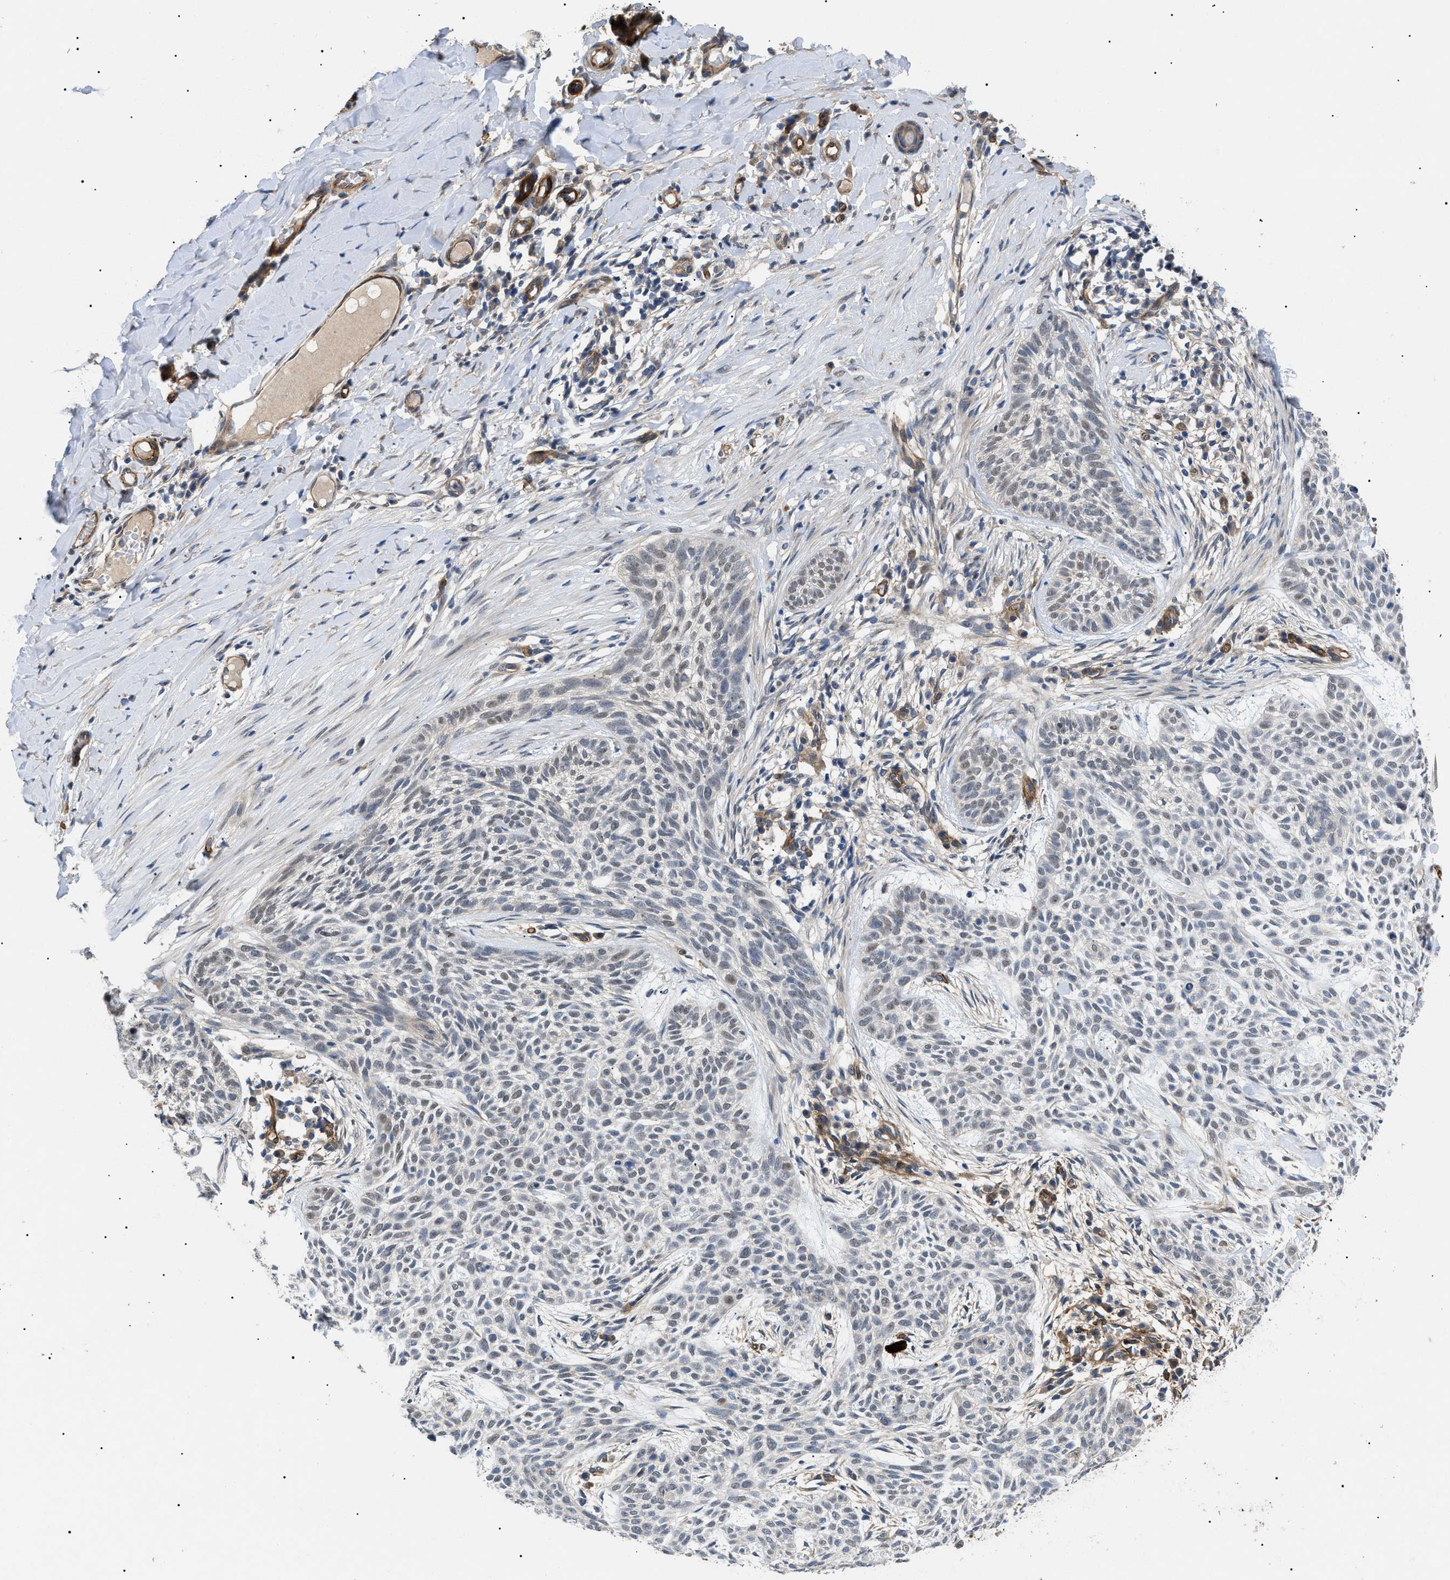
{"staining": {"intensity": "negative", "quantity": "none", "location": "none"}, "tissue": "skin cancer", "cell_type": "Tumor cells", "image_type": "cancer", "snomed": [{"axis": "morphology", "description": "Basal cell carcinoma"}, {"axis": "topography", "description": "Skin"}], "caption": "IHC photomicrograph of human skin cancer (basal cell carcinoma) stained for a protein (brown), which demonstrates no positivity in tumor cells.", "gene": "CRCP", "patient": {"sex": "female", "age": 59}}